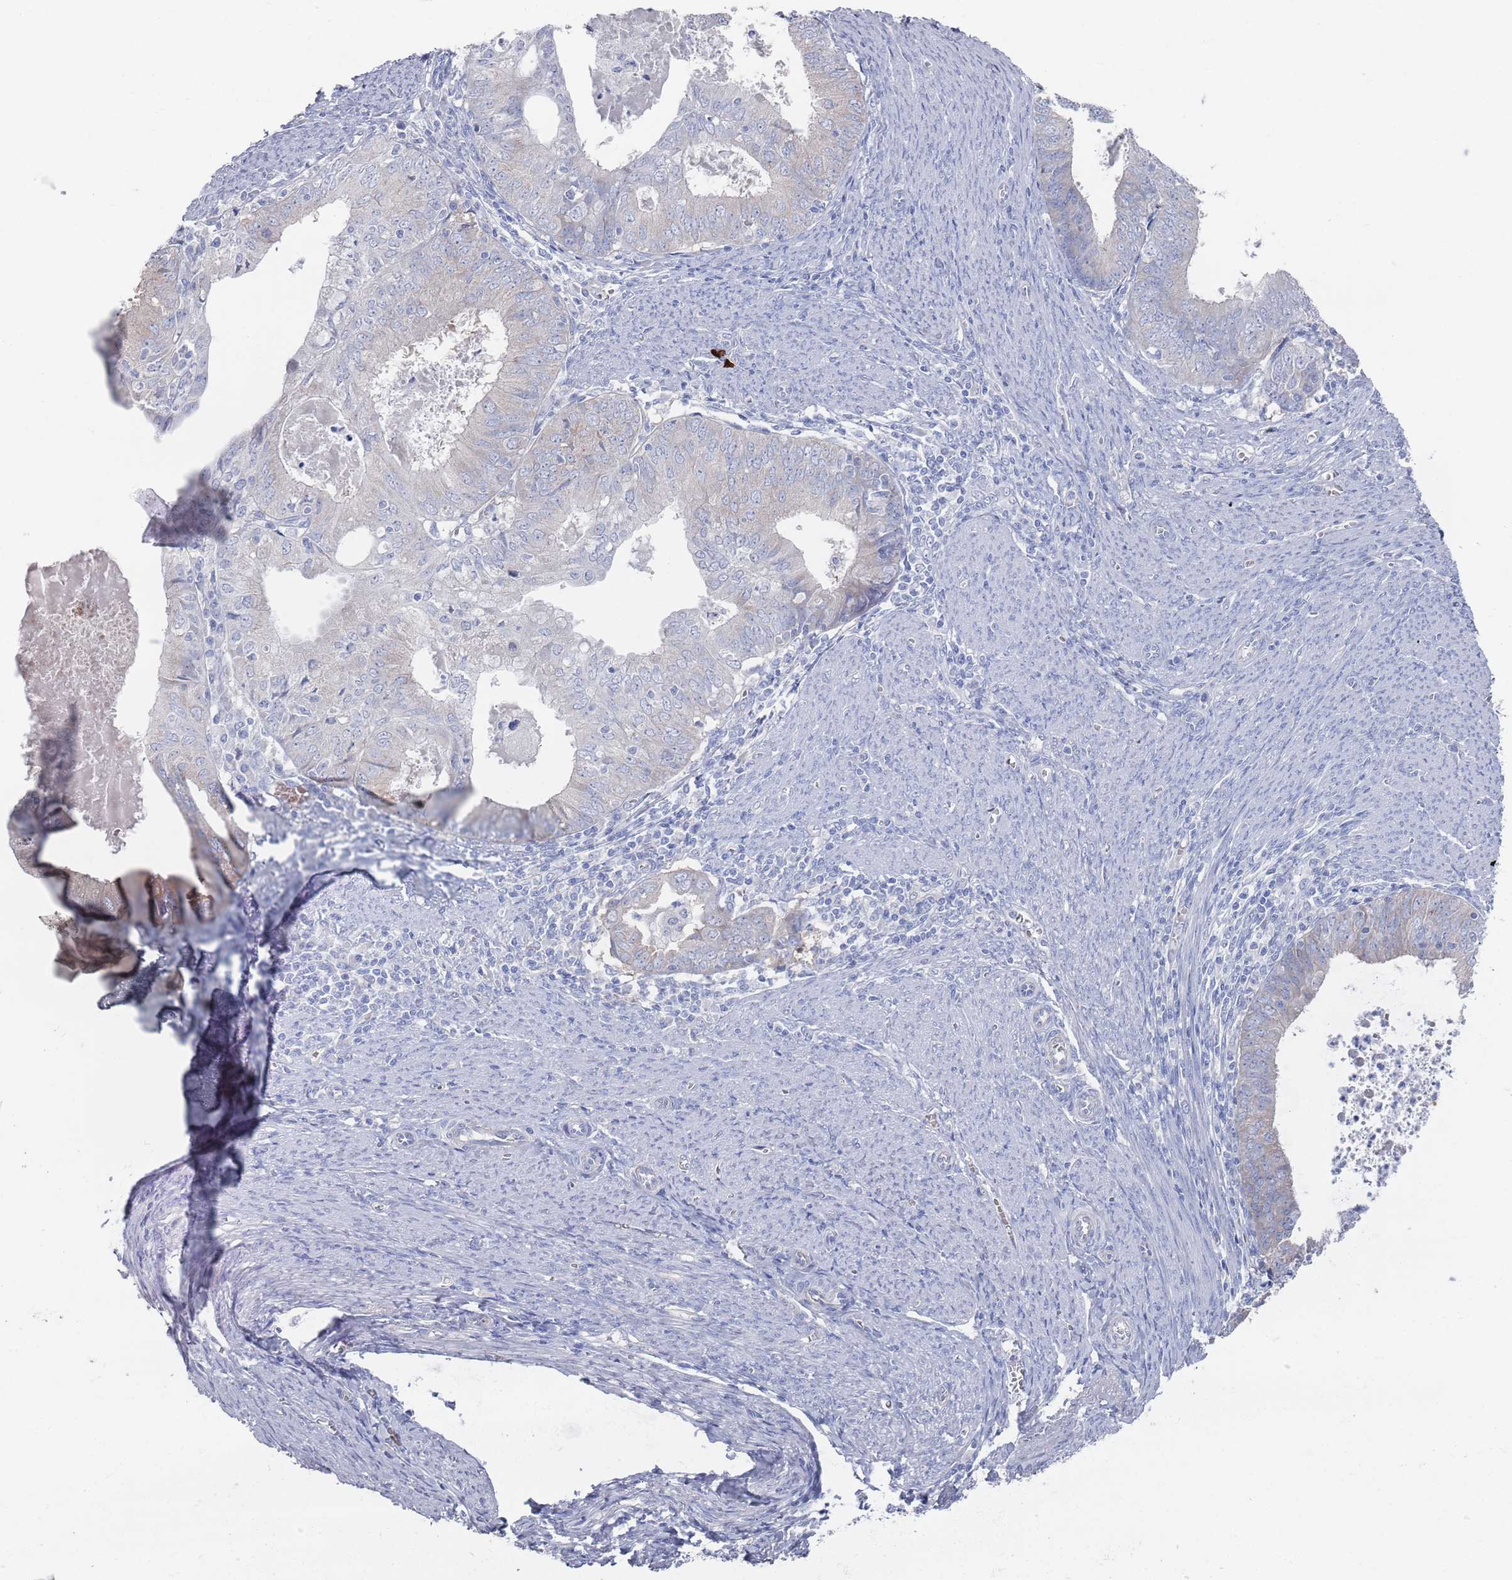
{"staining": {"intensity": "negative", "quantity": "none", "location": "none"}, "tissue": "endometrial cancer", "cell_type": "Tumor cells", "image_type": "cancer", "snomed": [{"axis": "morphology", "description": "Adenocarcinoma, NOS"}, {"axis": "topography", "description": "Endometrium"}], "caption": "Immunohistochemical staining of human endometrial adenocarcinoma shows no significant positivity in tumor cells. The staining is performed using DAB brown chromogen with nuclei counter-stained in using hematoxylin.", "gene": "TMCO3", "patient": {"sex": "female", "age": 57}}